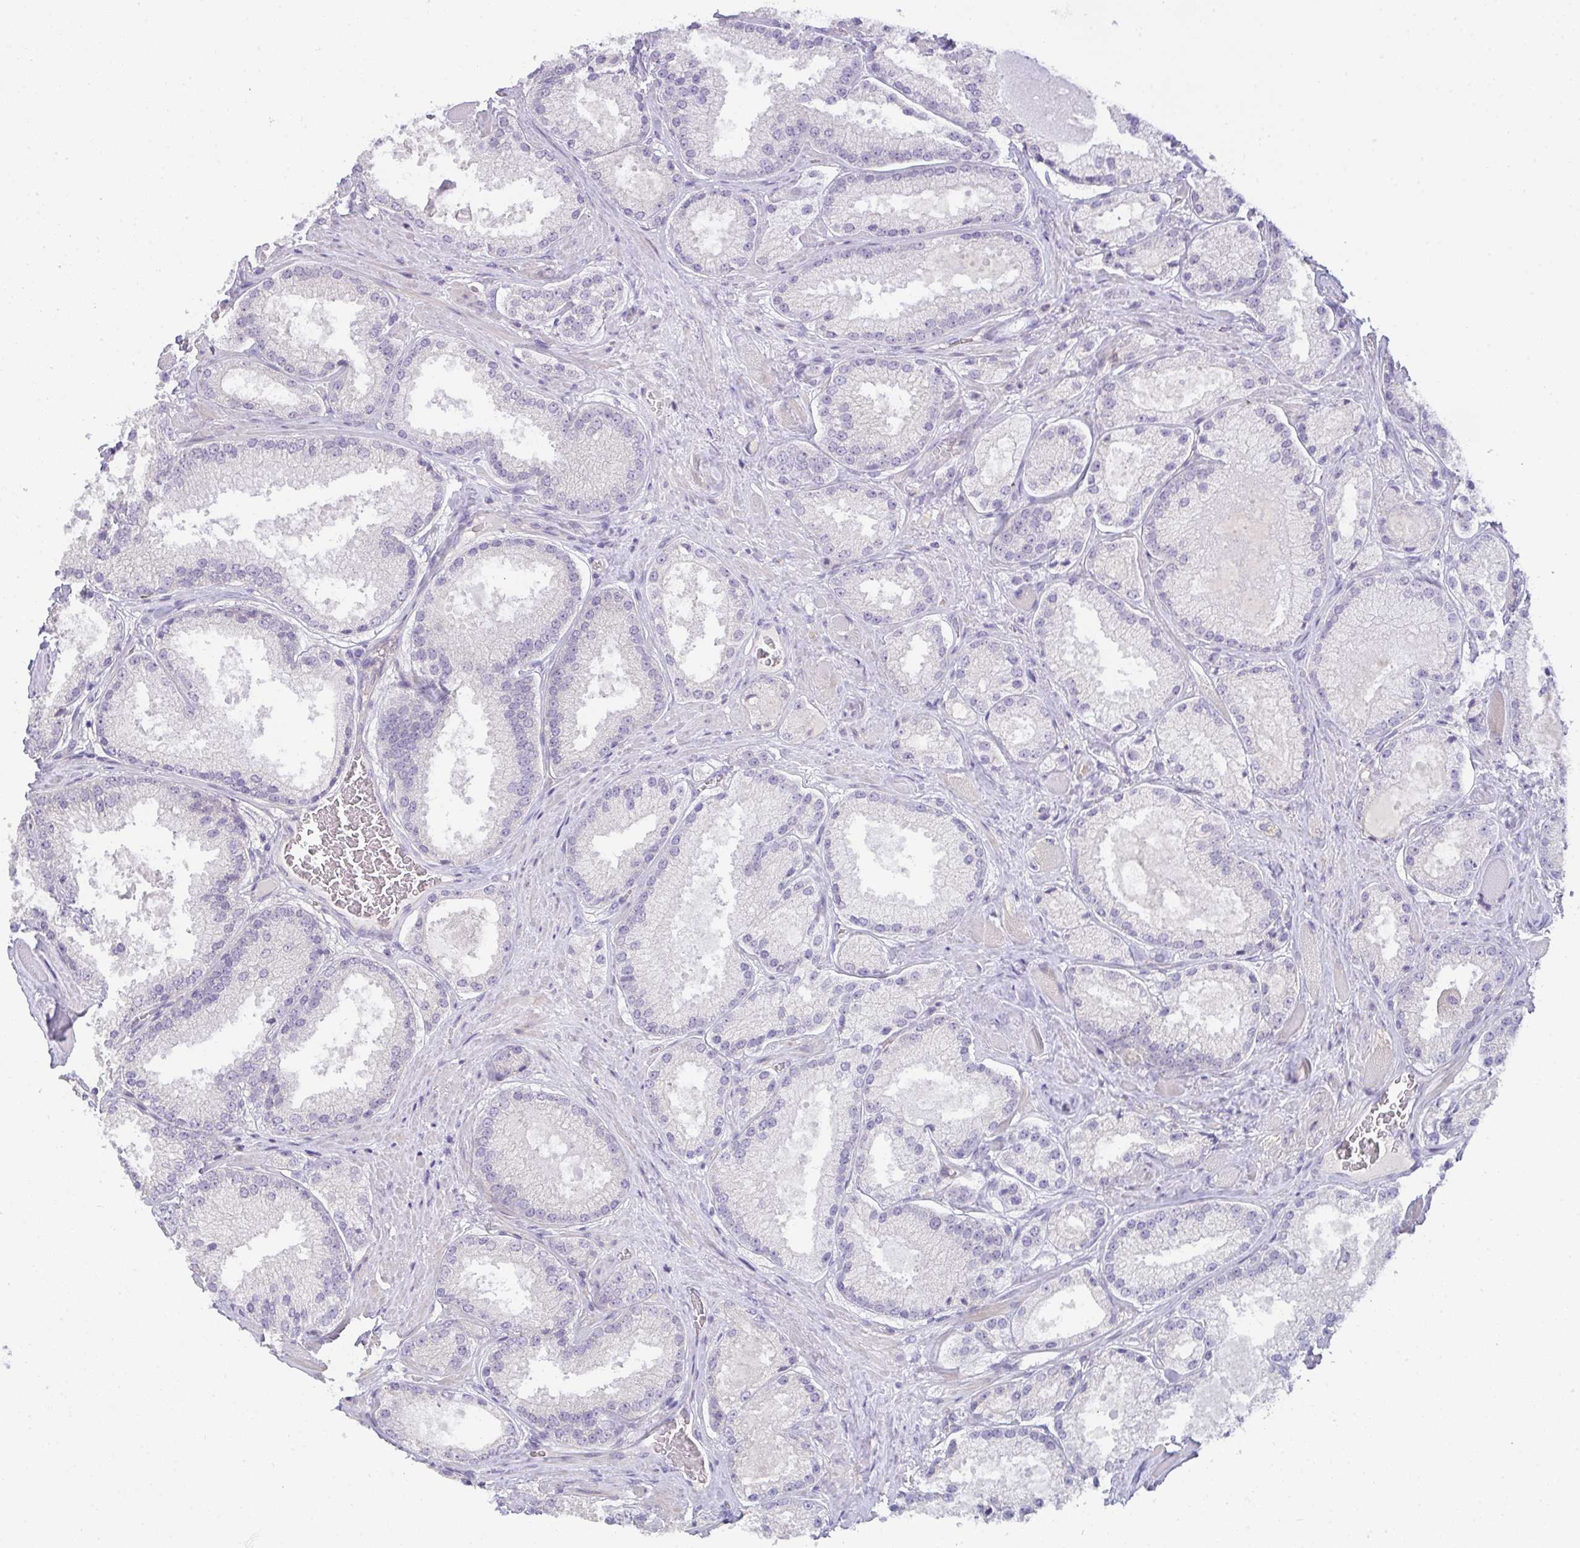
{"staining": {"intensity": "negative", "quantity": "none", "location": "none"}, "tissue": "prostate cancer", "cell_type": "Tumor cells", "image_type": "cancer", "snomed": [{"axis": "morphology", "description": "Adenocarcinoma, High grade"}, {"axis": "topography", "description": "Prostate"}], "caption": "A high-resolution photomicrograph shows immunohistochemistry (IHC) staining of prostate cancer, which exhibits no significant expression in tumor cells.", "gene": "FILIP1", "patient": {"sex": "male", "age": 68}}